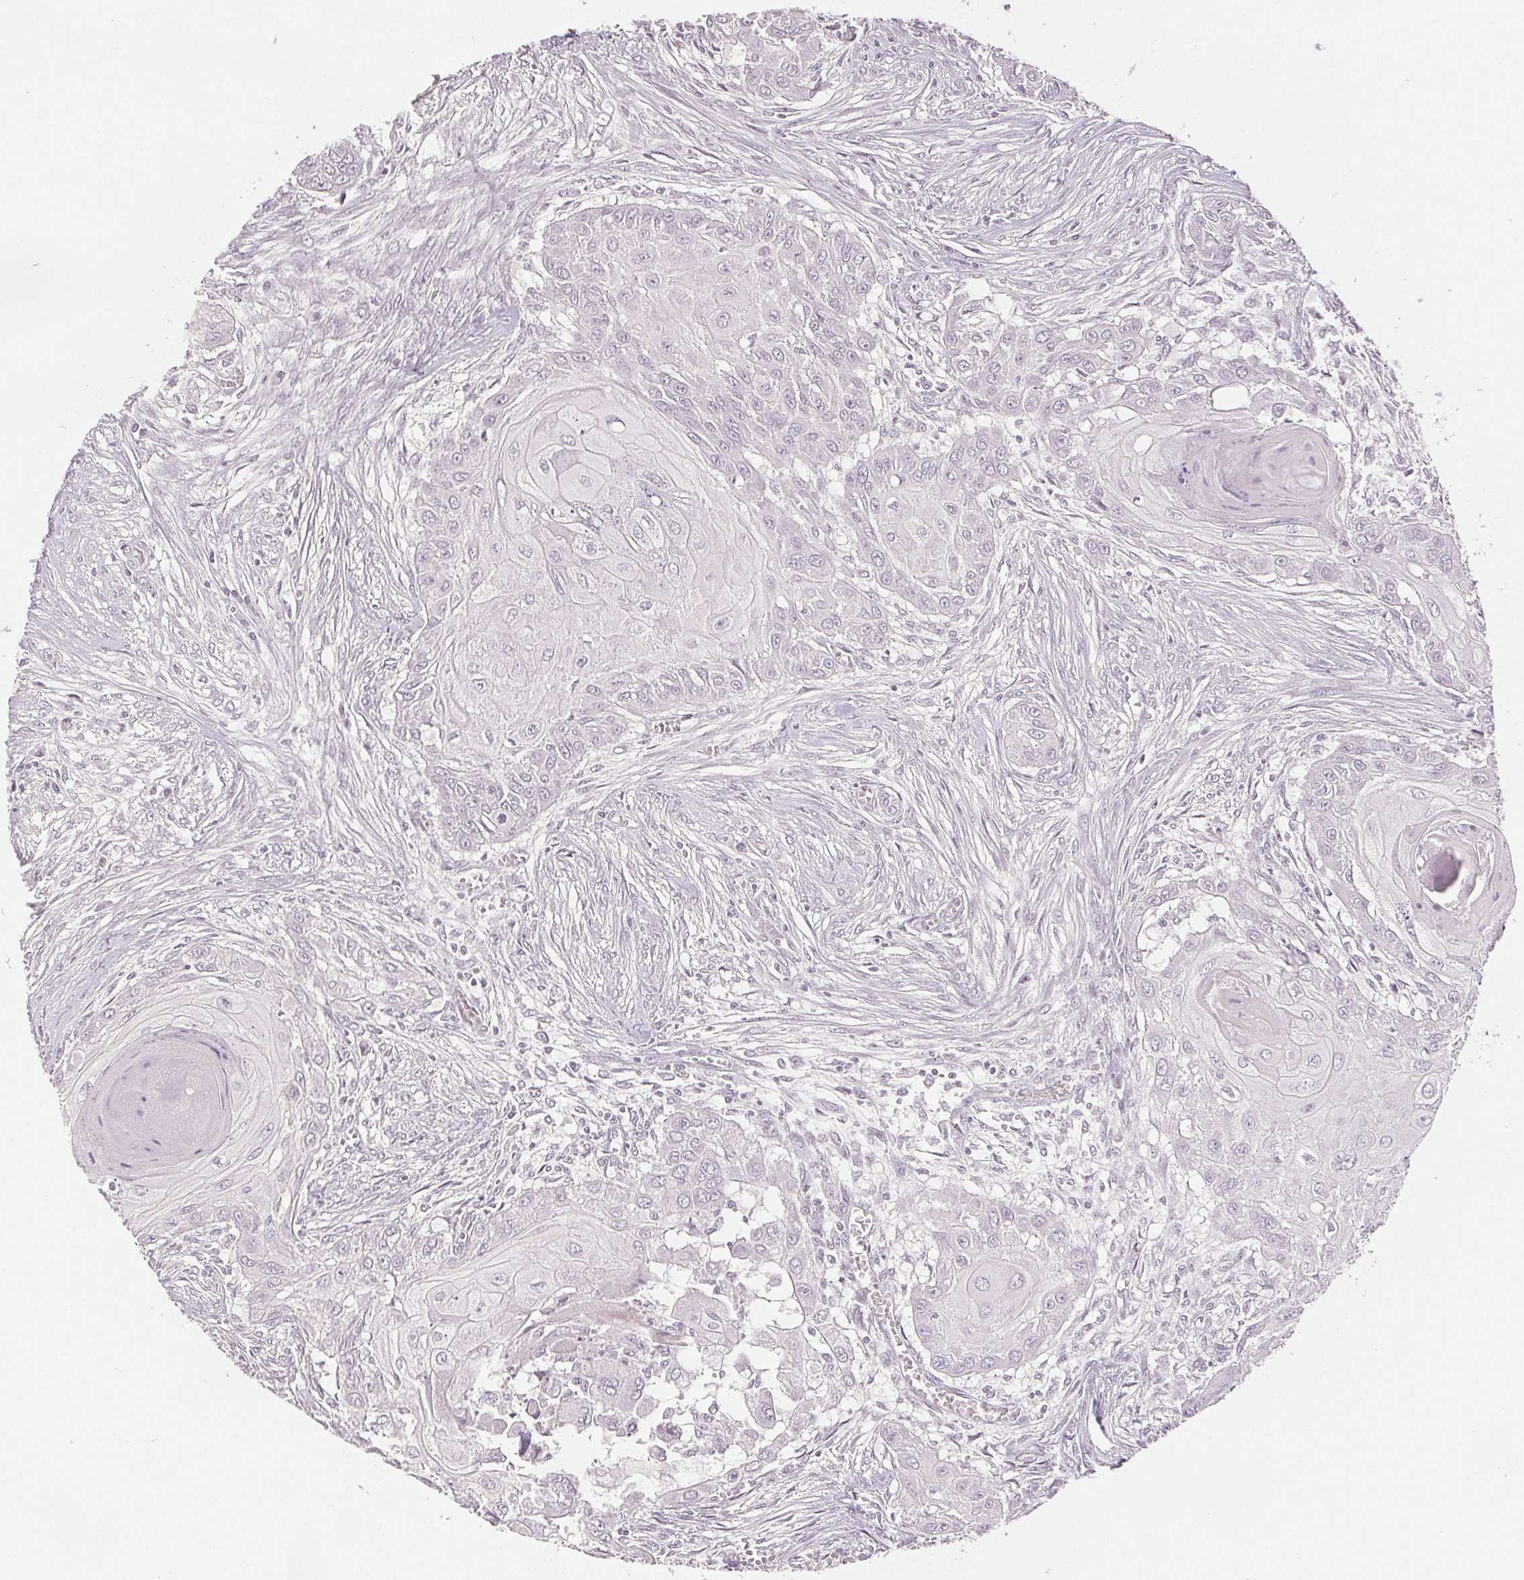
{"staining": {"intensity": "negative", "quantity": "none", "location": "none"}, "tissue": "head and neck cancer", "cell_type": "Tumor cells", "image_type": "cancer", "snomed": [{"axis": "morphology", "description": "Squamous cell carcinoma, NOS"}, {"axis": "topography", "description": "Oral tissue"}, {"axis": "topography", "description": "Head-Neck"}], "caption": "The micrograph shows no significant expression in tumor cells of head and neck squamous cell carcinoma.", "gene": "SLC27A5", "patient": {"sex": "male", "age": 71}}